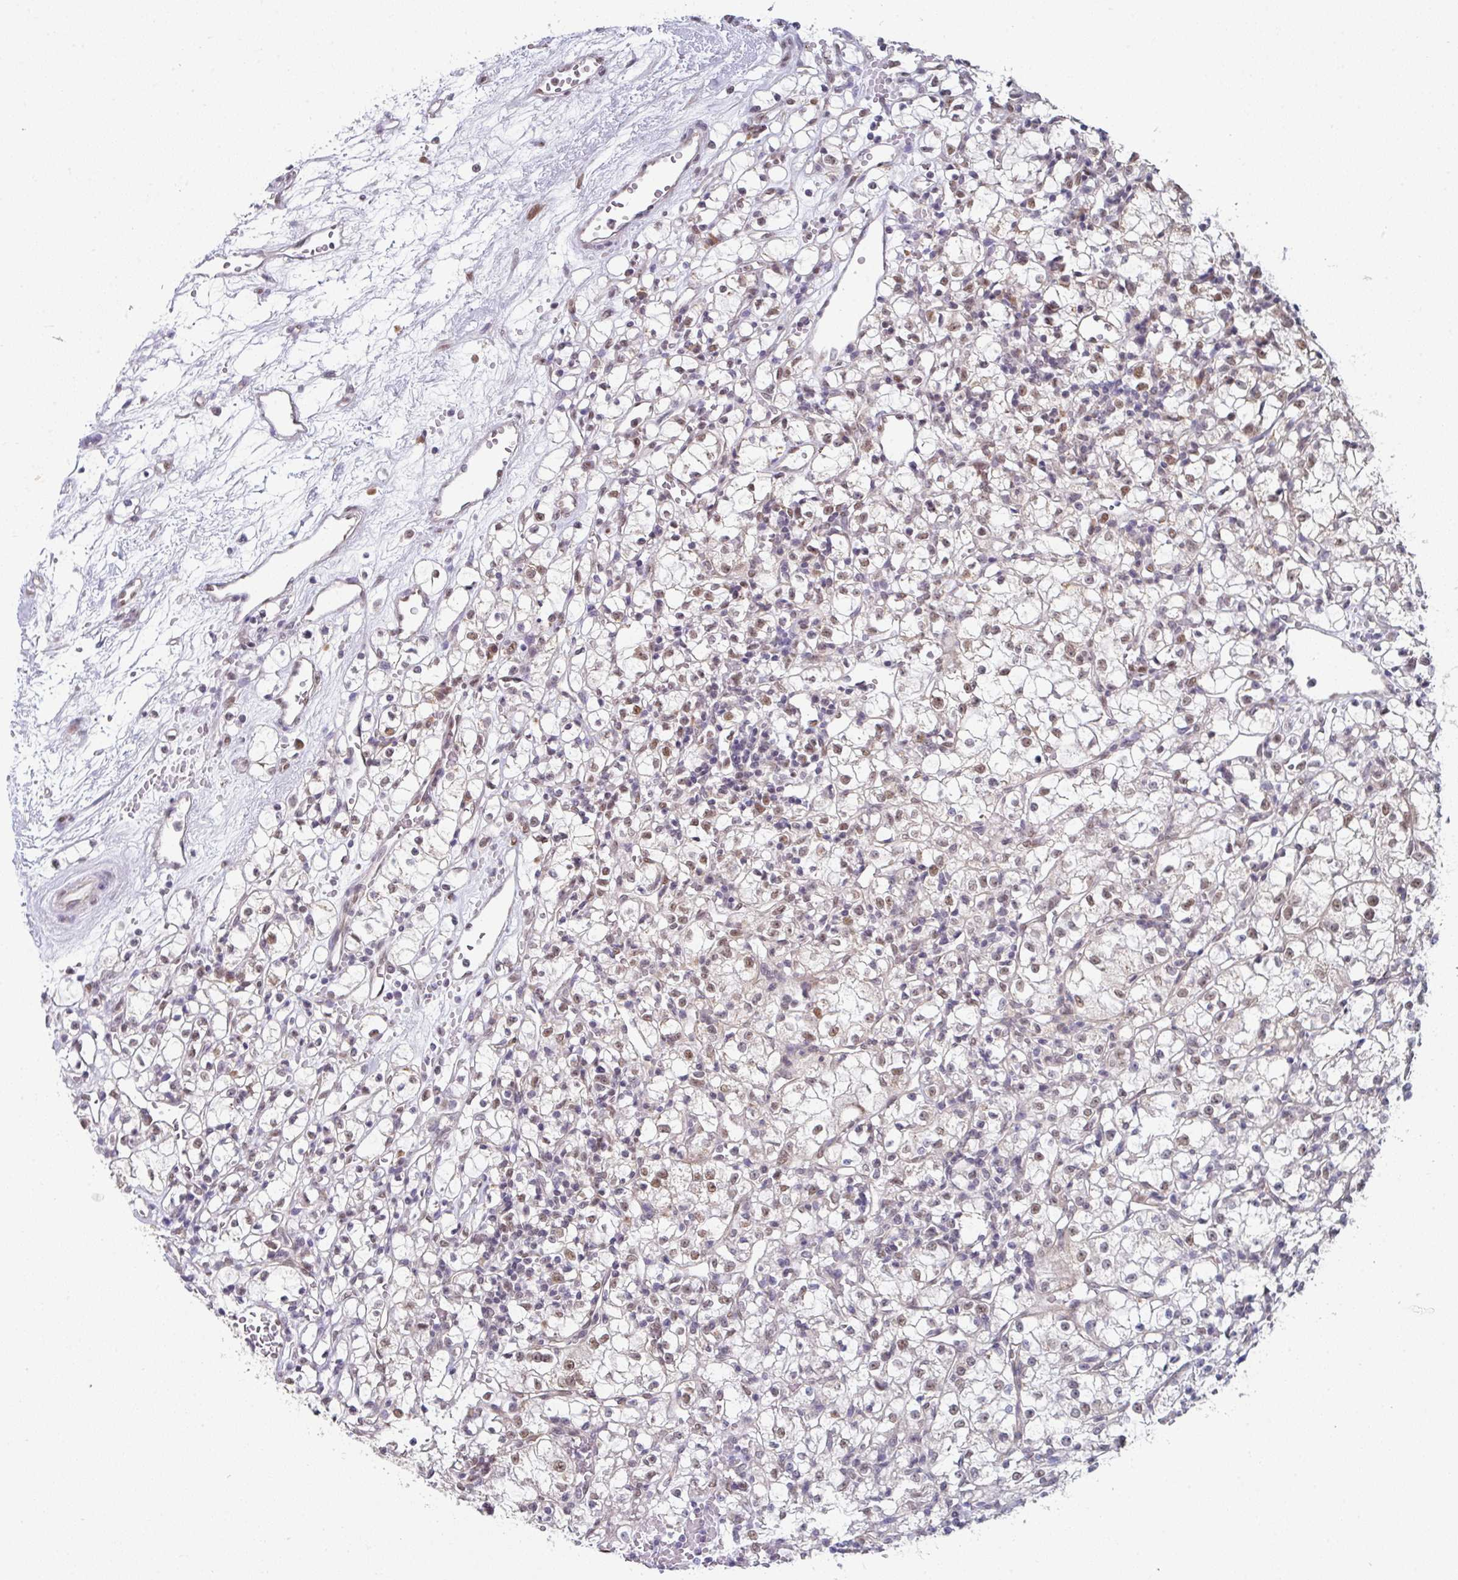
{"staining": {"intensity": "moderate", "quantity": "25%-75%", "location": "nuclear"}, "tissue": "renal cancer", "cell_type": "Tumor cells", "image_type": "cancer", "snomed": [{"axis": "morphology", "description": "Adenocarcinoma, NOS"}, {"axis": "topography", "description": "Kidney"}], "caption": "Adenocarcinoma (renal) tissue reveals moderate nuclear positivity in about 25%-75% of tumor cells, visualized by immunohistochemistry.", "gene": "TMED5", "patient": {"sex": "female", "age": 59}}